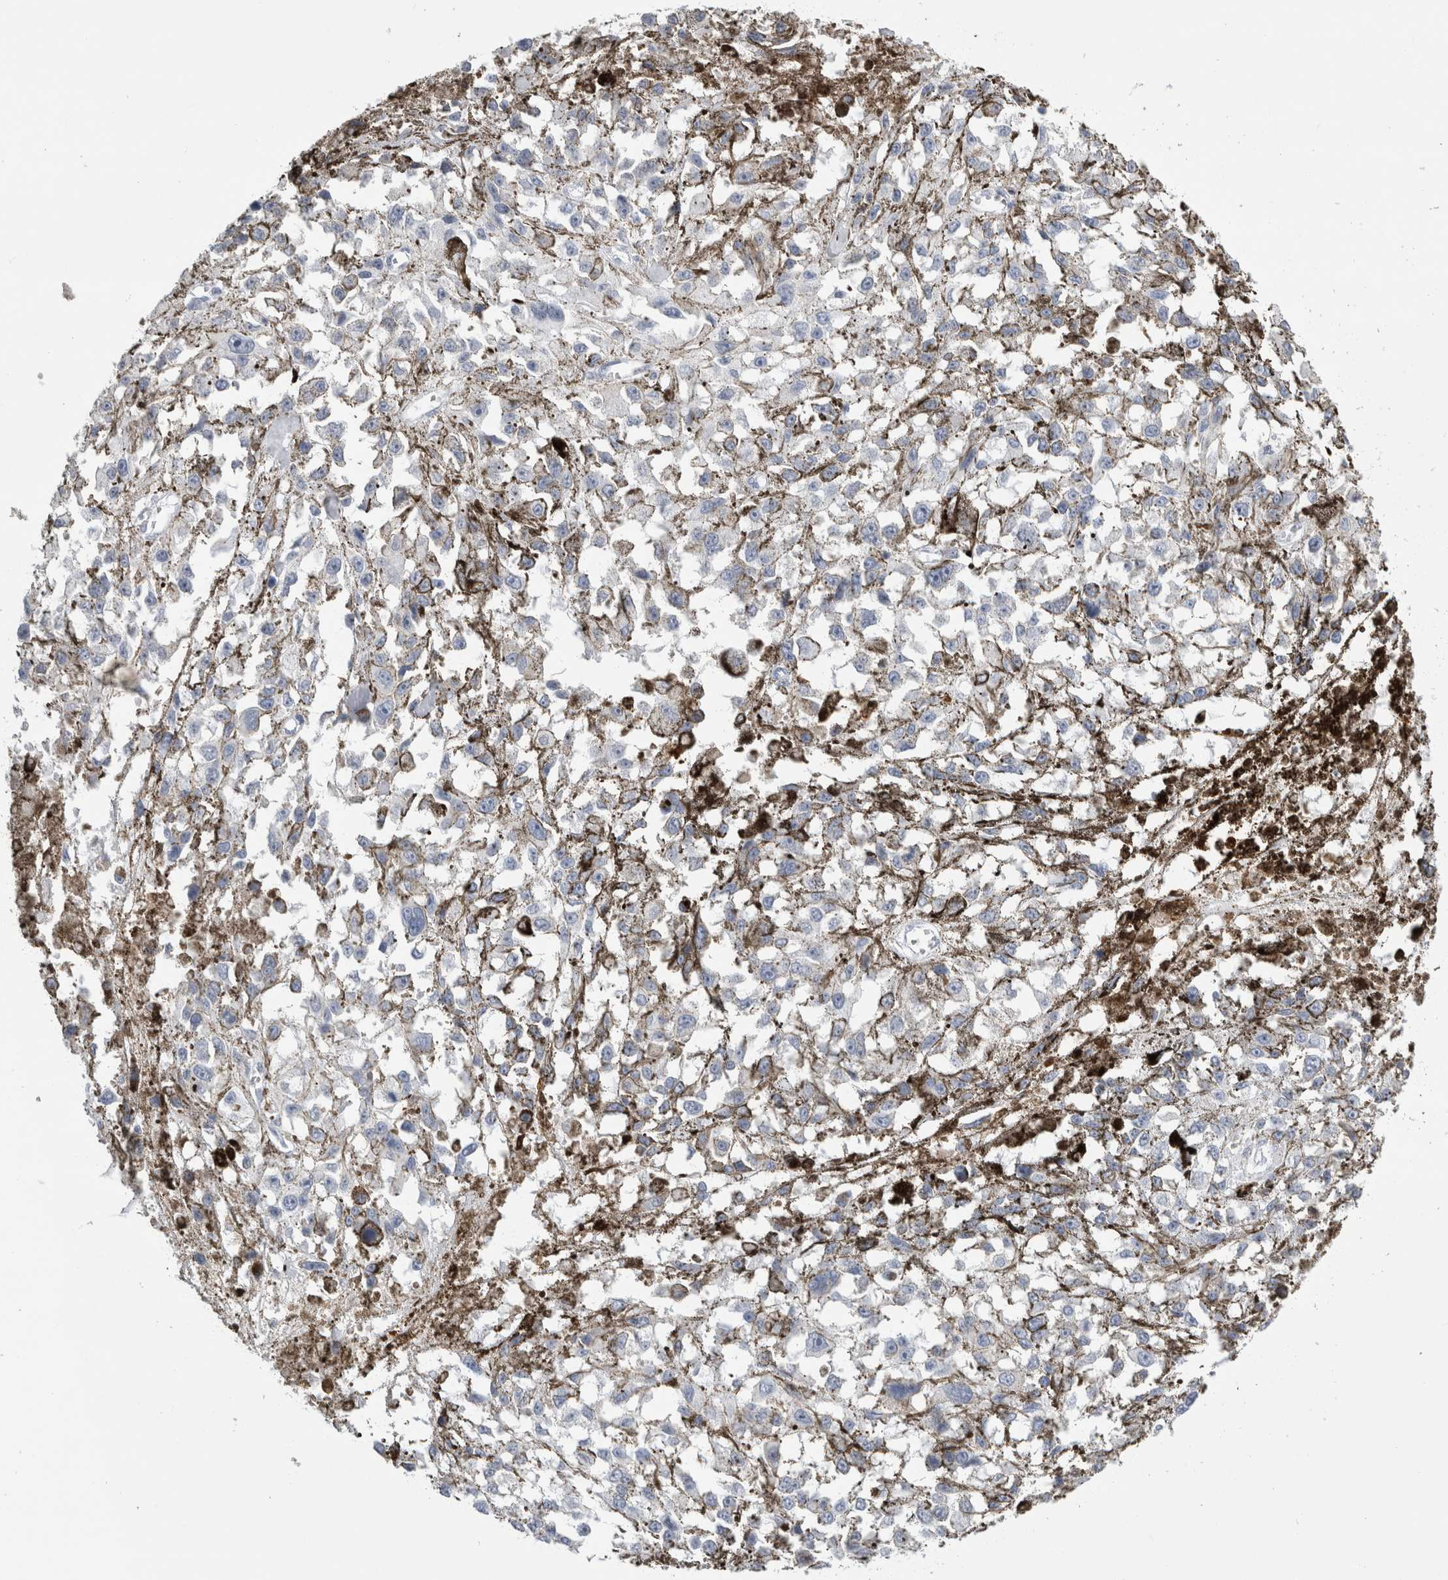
{"staining": {"intensity": "negative", "quantity": "none", "location": "none"}, "tissue": "melanoma", "cell_type": "Tumor cells", "image_type": "cancer", "snomed": [{"axis": "morphology", "description": "Malignant melanoma, Metastatic site"}, {"axis": "topography", "description": "Lymph node"}], "caption": "This is an immunohistochemistry micrograph of melanoma. There is no staining in tumor cells.", "gene": "S100A12", "patient": {"sex": "male", "age": 59}}